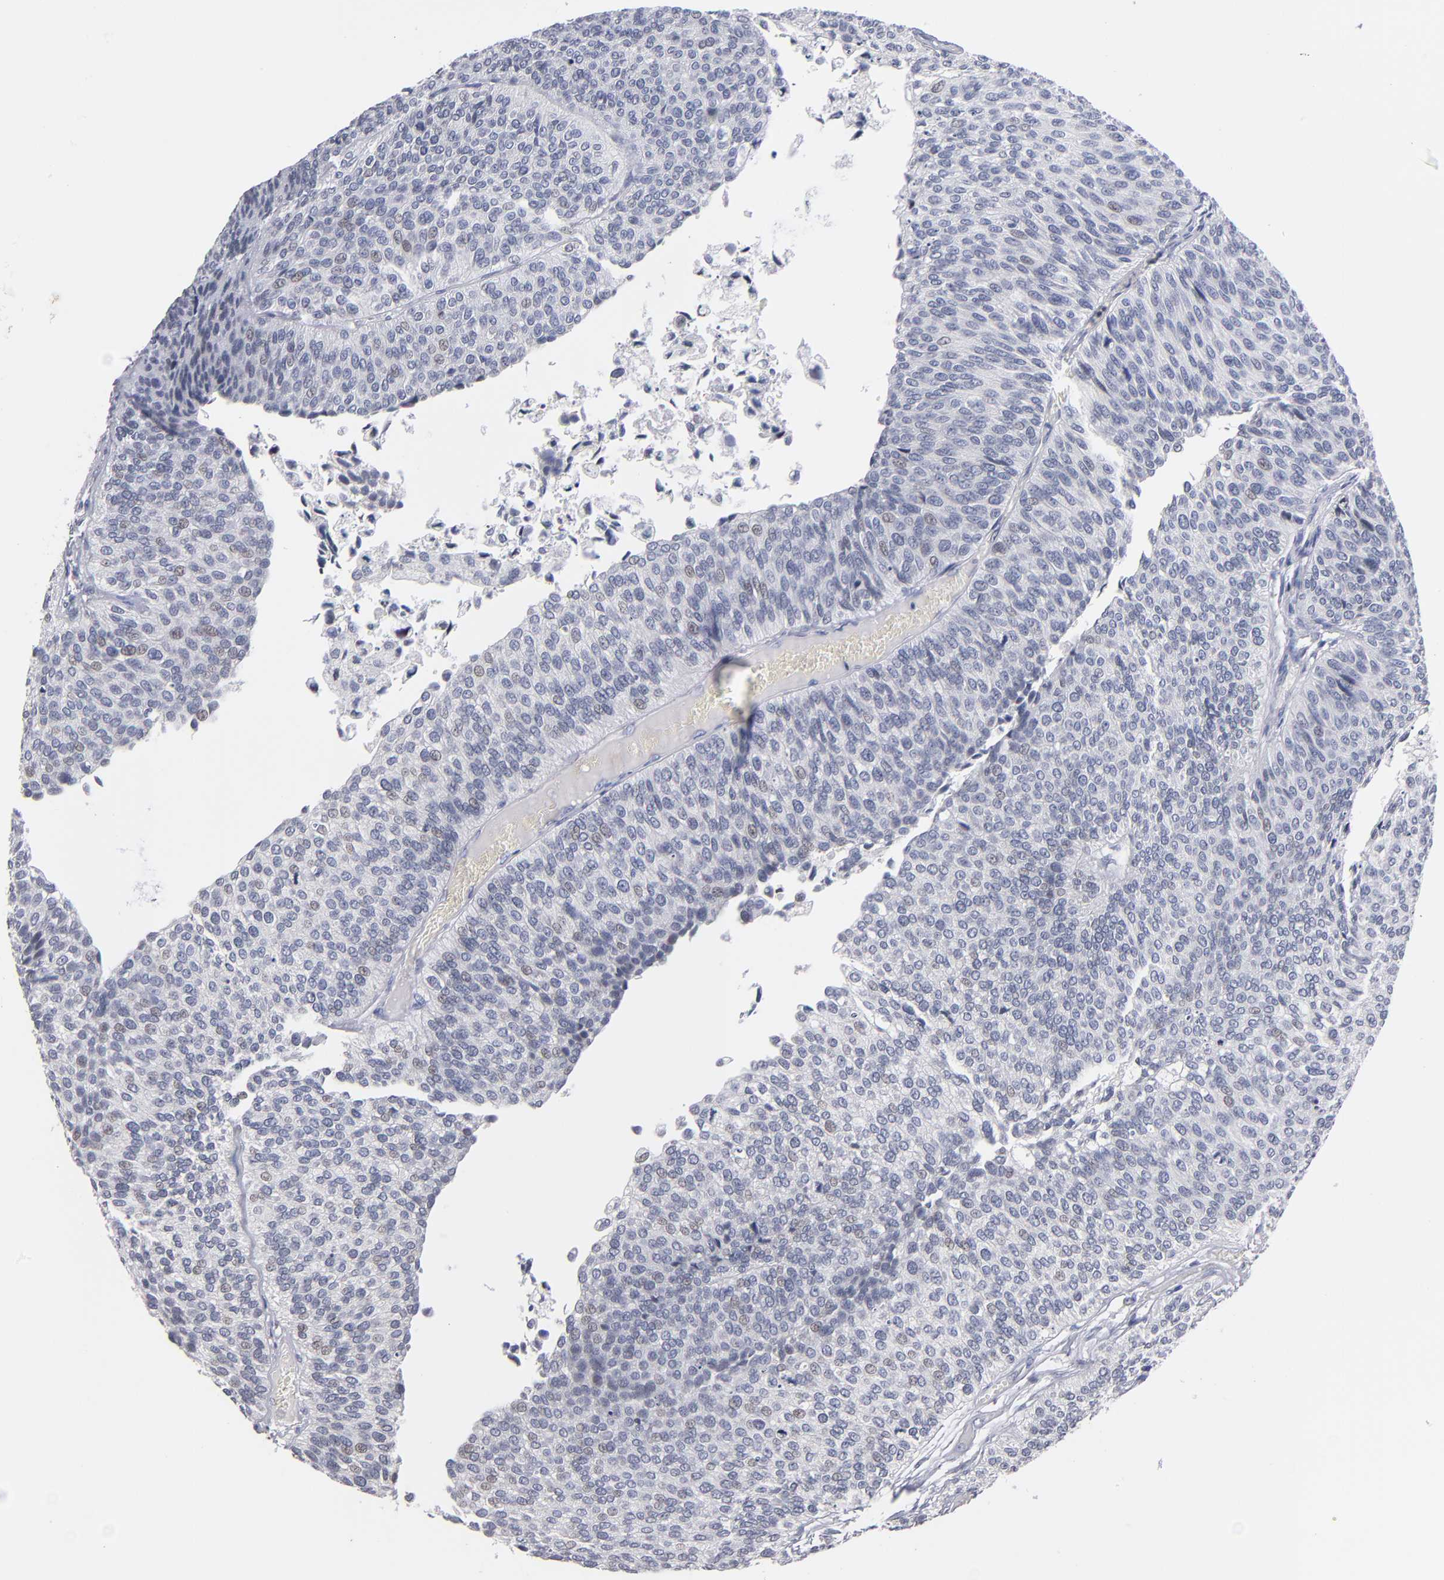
{"staining": {"intensity": "weak", "quantity": "<25%", "location": "nuclear"}, "tissue": "urothelial cancer", "cell_type": "Tumor cells", "image_type": "cancer", "snomed": [{"axis": "morphology", "description": "Urothelial carcinoma, Low grade"}, {"axis": "topography", "description": "Urinary bladder"}], "caption": "Immunohistochemistry (IHC) histopathology image of neoplastic tissue: urothelial cancer stained with DAB displays no significant protein staining in tumor cells.", "gene": "ODF2", "patient": {"sex": "male", "age": 84}}